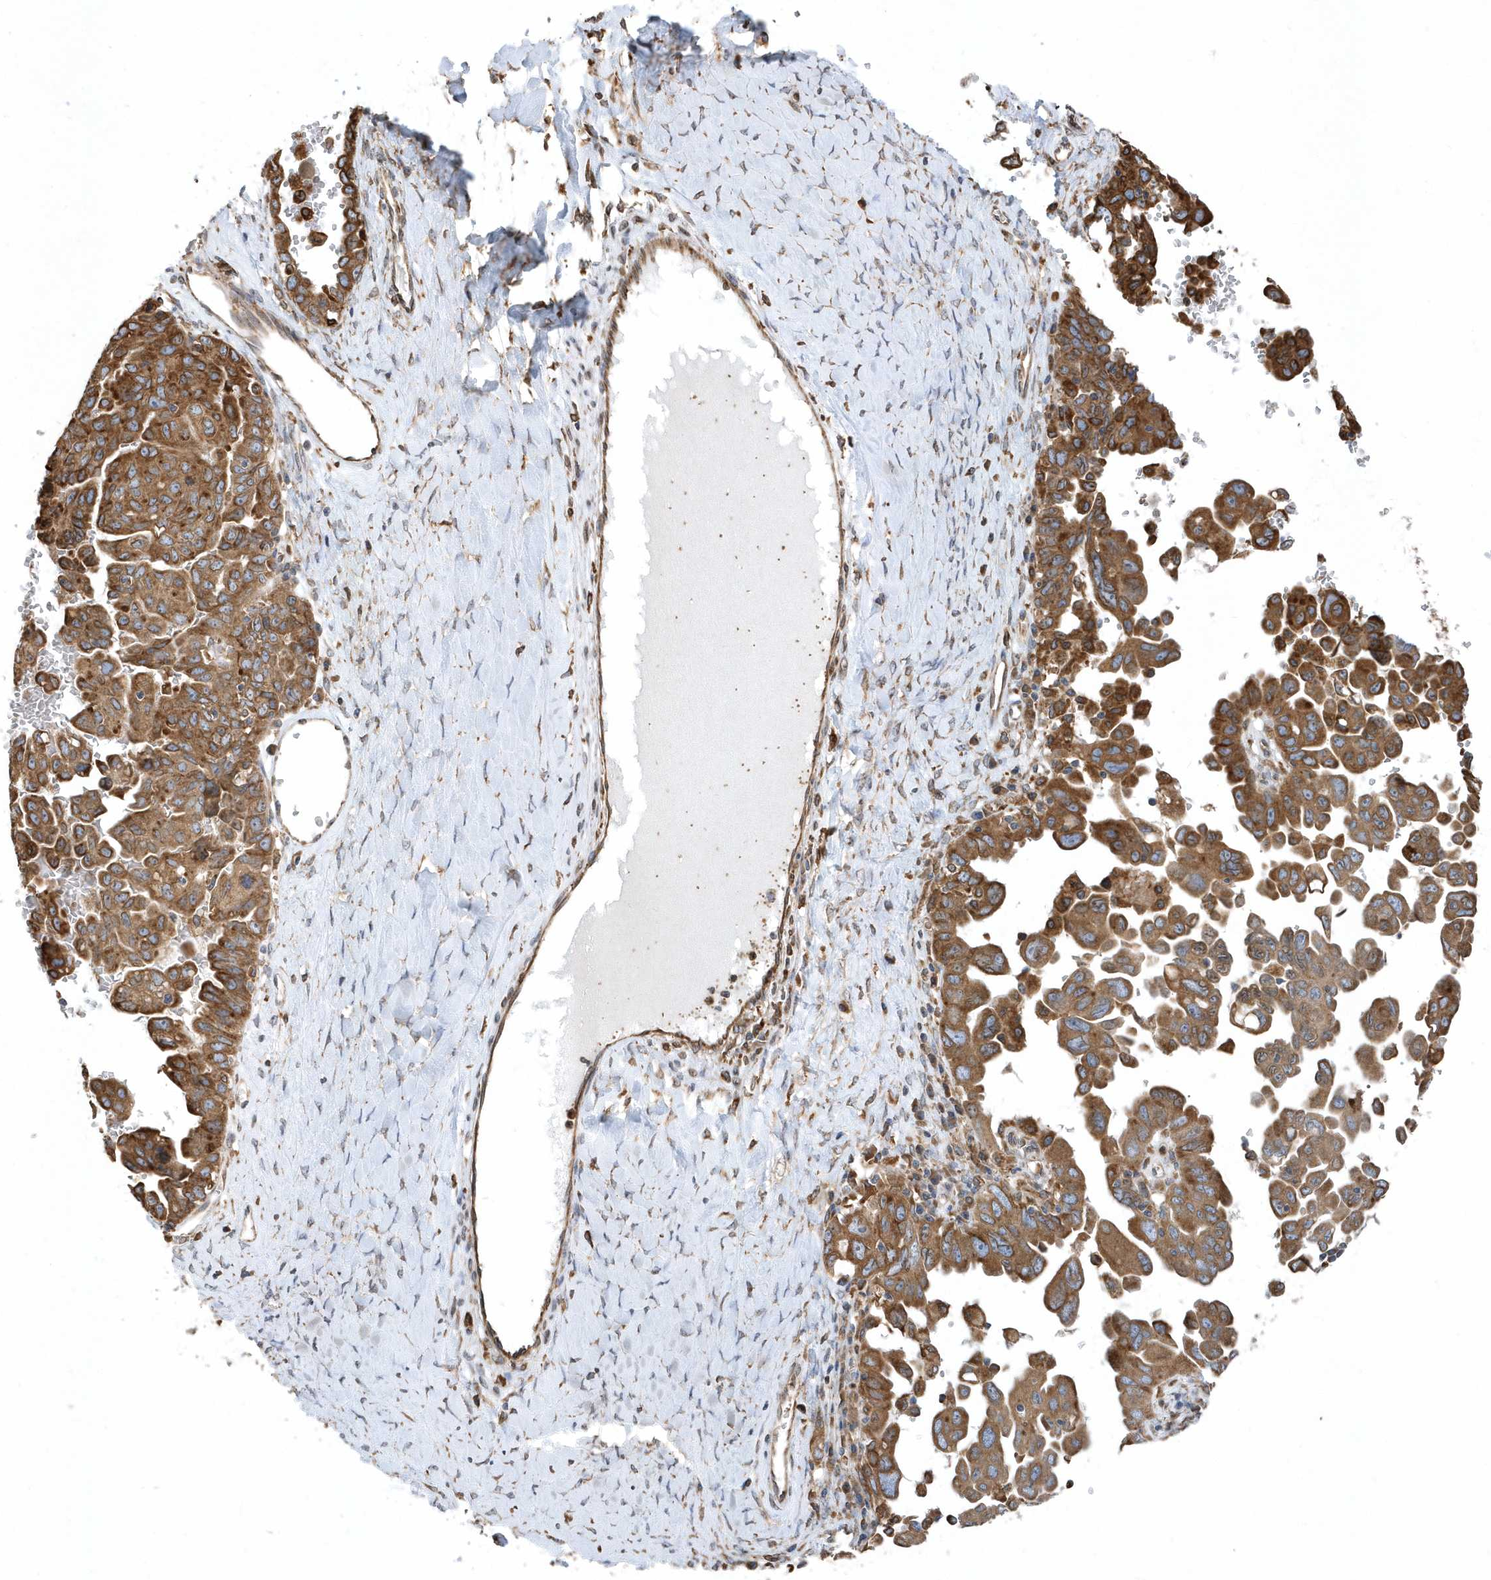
{"staining": {"intensity": "moderate", "quantity": ">75%", "location": "cytoplasmic/membranous"}, "tissue": "ovarian cancer", "cell_type": "Tumor cells", "image_type": "cancer", "snomed": [{"axis": "morphology", "description": "Carcinoma, endometroid"}, {"axis": "topography", "description": "Ovary"}], "caption": "Ovarian cancer (endometroid carcinoma) tissue exhibits moderate cytoplasmic/membranous expression in approximately >75% of tumor cells (DAB IHC, brown staining for protein, blue staining for nuclei).", "gene": "VAMP7", "patient": {"sex": "female", "age": 62}}